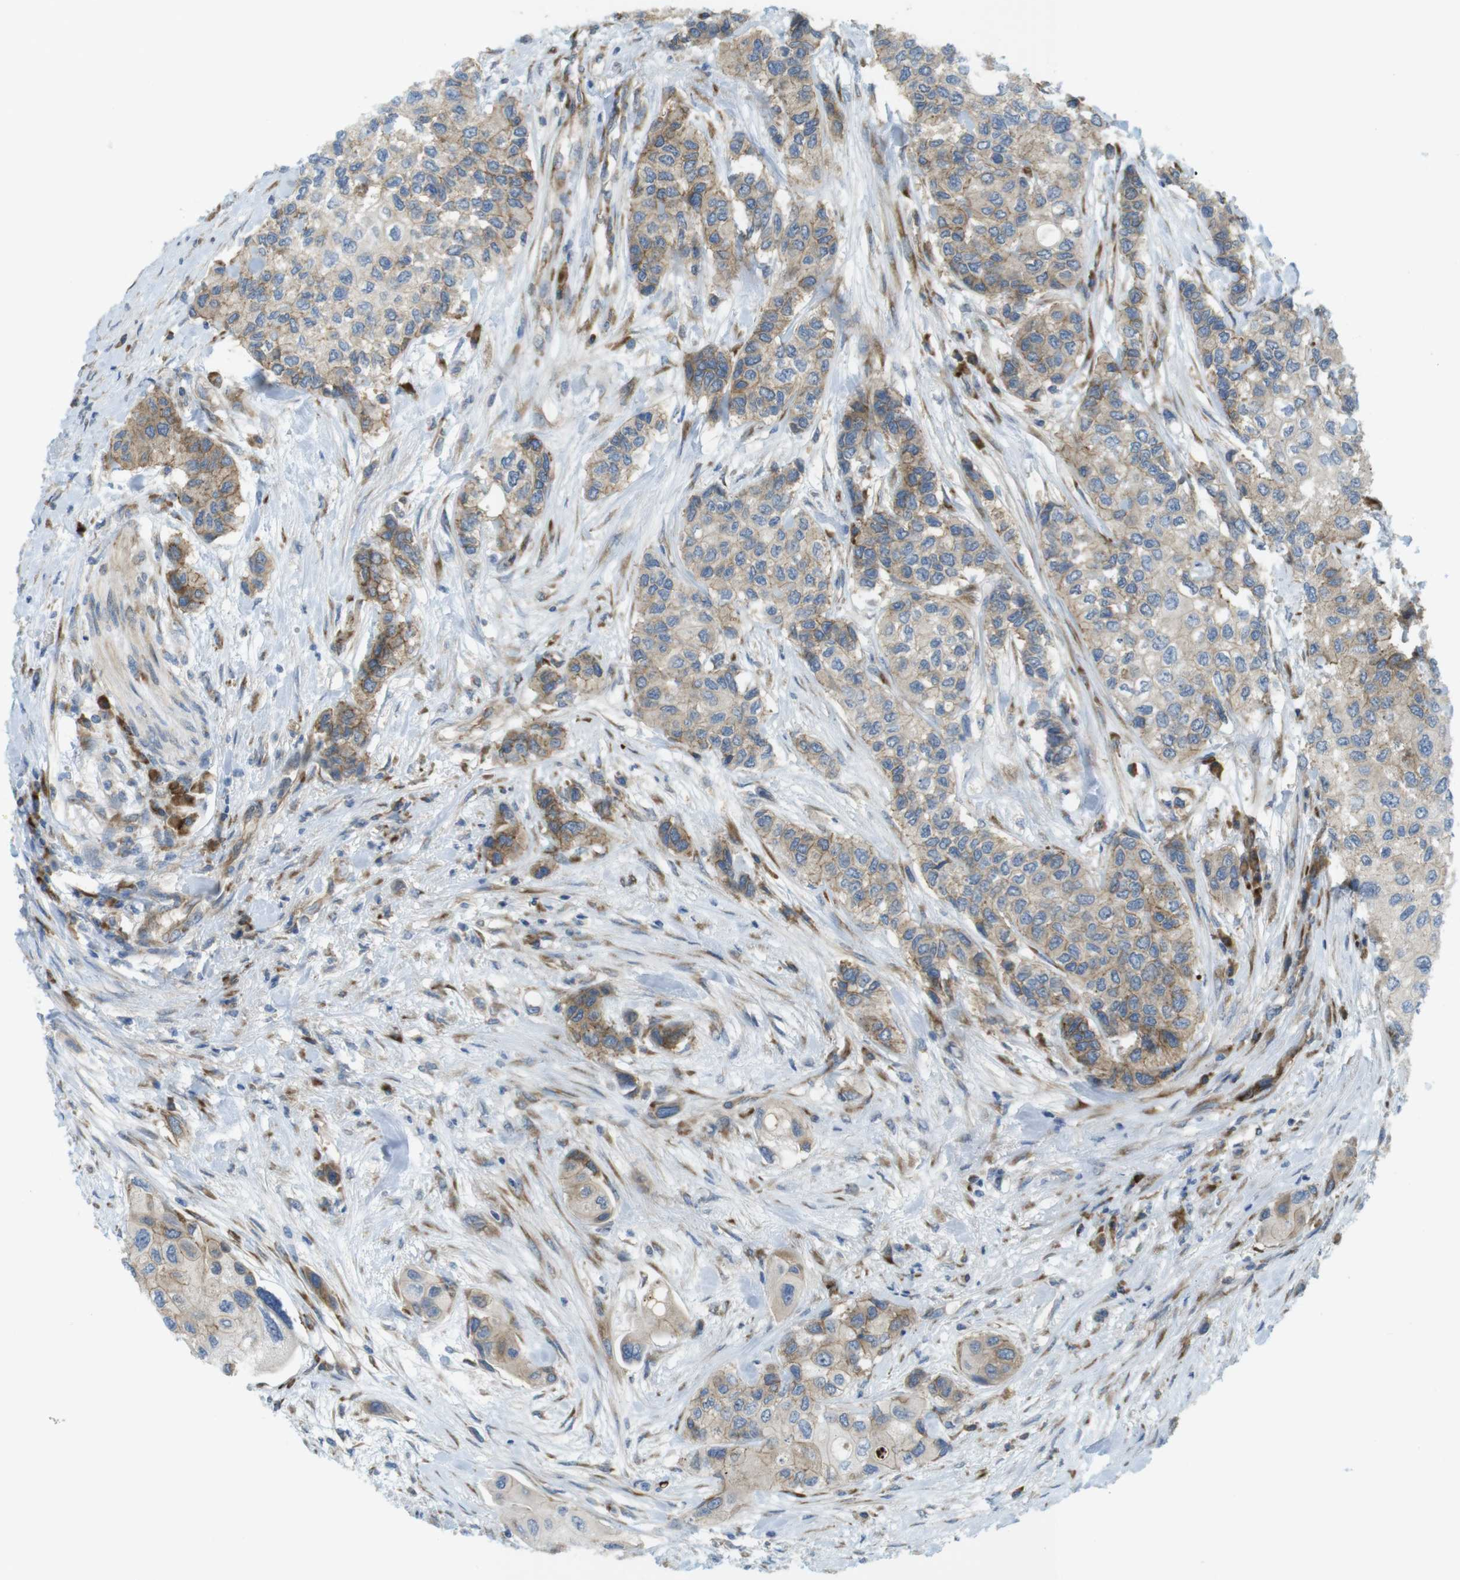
{"staining": {"intensity": "weak", "quantity": "25%-75%", "location": "cytoplasmic/membranous"}, "tissue": "urothelial cancer", "cell_type": "Tumor cells", "image_type": "cancer", "snomed": [{"axis": "morphology", "description": "Urothelial carcinoma, High grade"}, {"axis": "topography", "description": "Urinary bladder"}], "caption": "High-grade urothelial carcinoma stained with a protein marker displays weak staining in tumor cells.", "gene": "GJC3", "patient": {"sex": "female", "age": 56}}